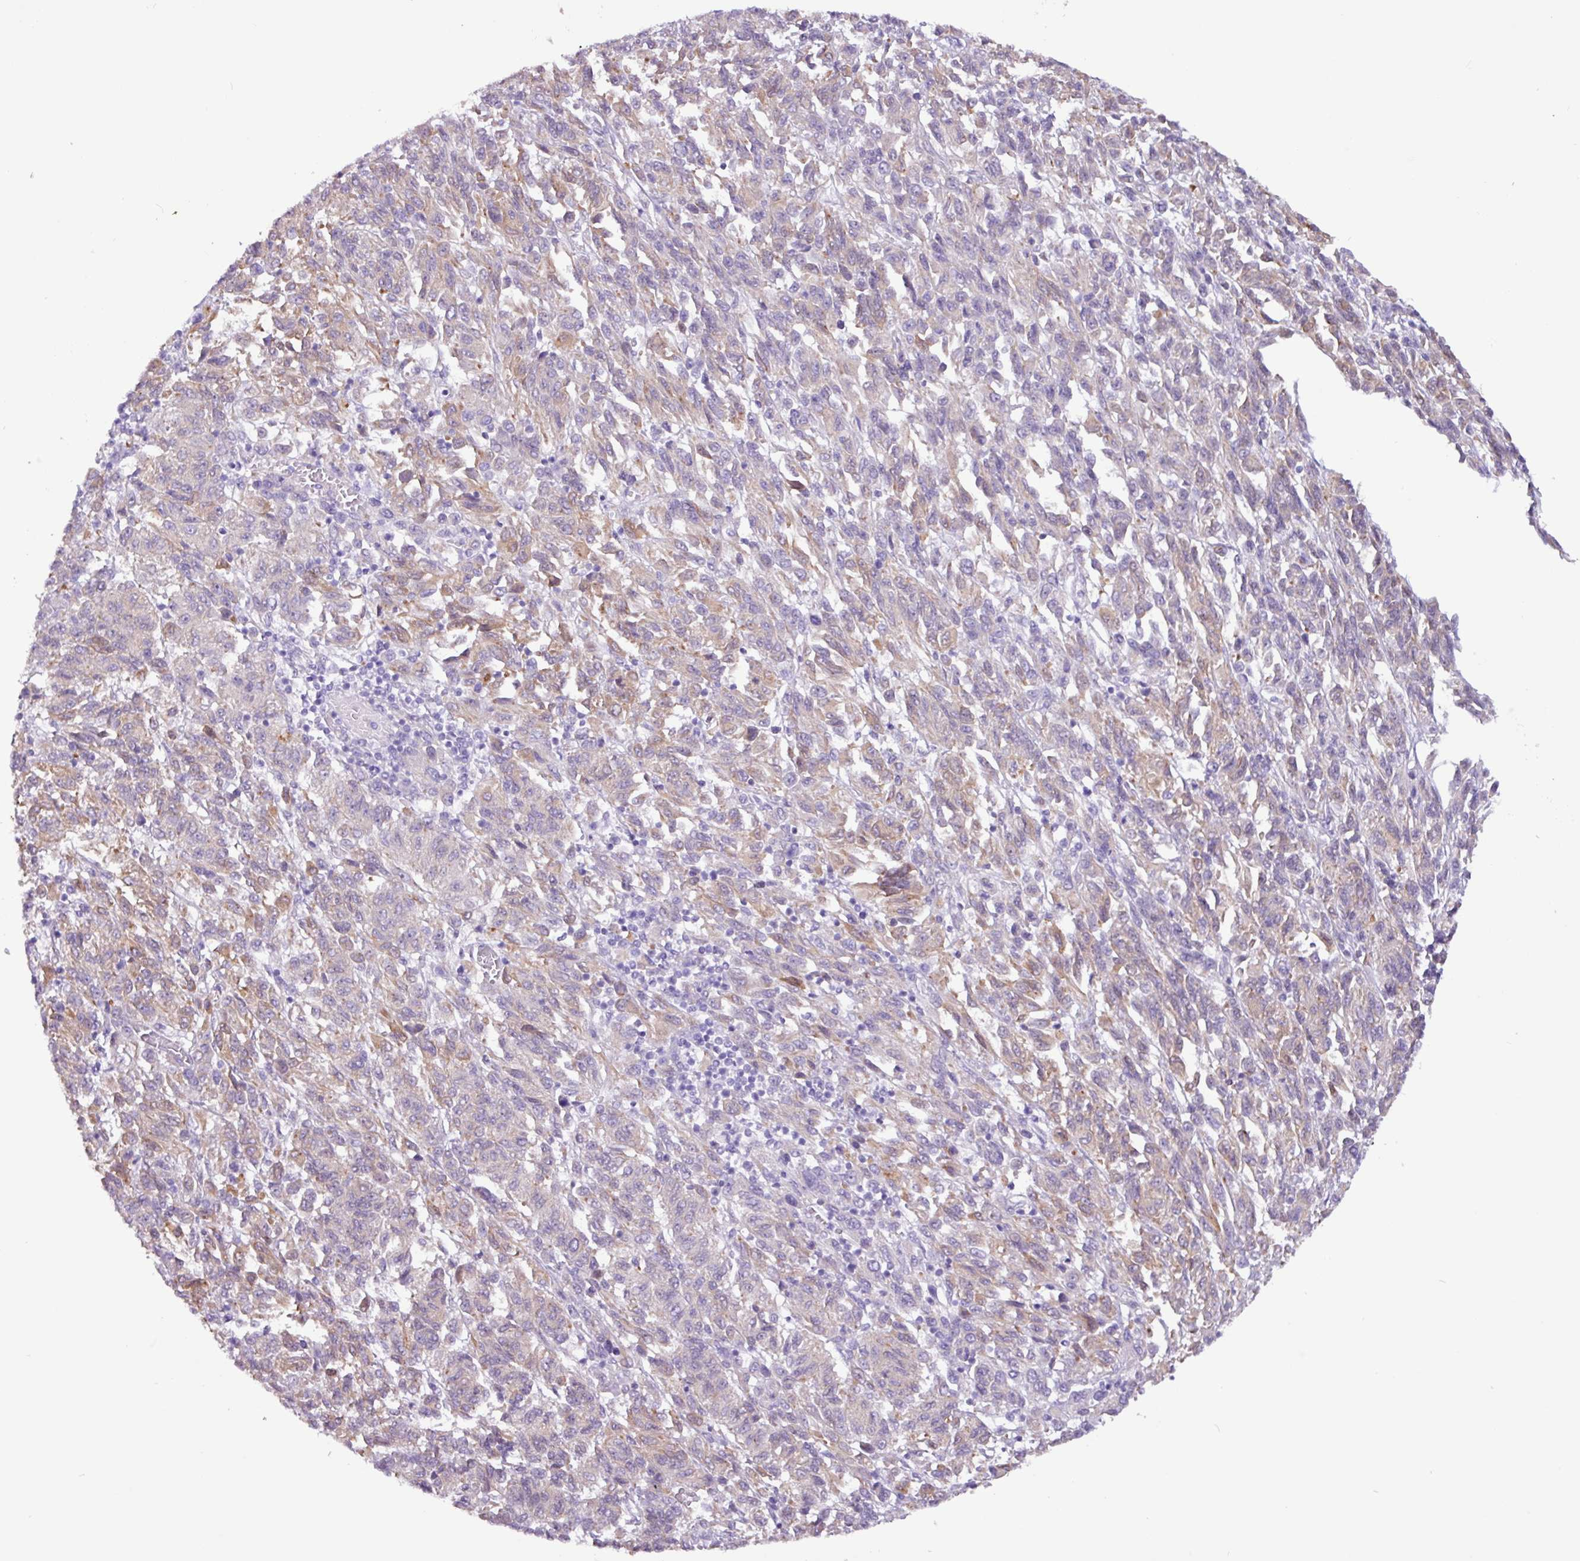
{"staining": {"intensity": "weak", "quantity": "25%-75%", "location": "cytoplasmic/membranous"}, "tissue": "melanoma", "cell_type": "Tumor cells", "image_type": "cancer", "snomed": [{"axis": "morphology", "description": "Malignant melanoma, Metastatic site"}, {"axis": "topography", "description": "Lung"}], "caption": "Protein positivity by IHC shows weak cytoplasmic/membranous expression in approximately 25%-75% of tumor cells in malignant melanoma (metastatic site).", "gene": "SLC38A1", "patient": {"sex": "male", "age": 64}}